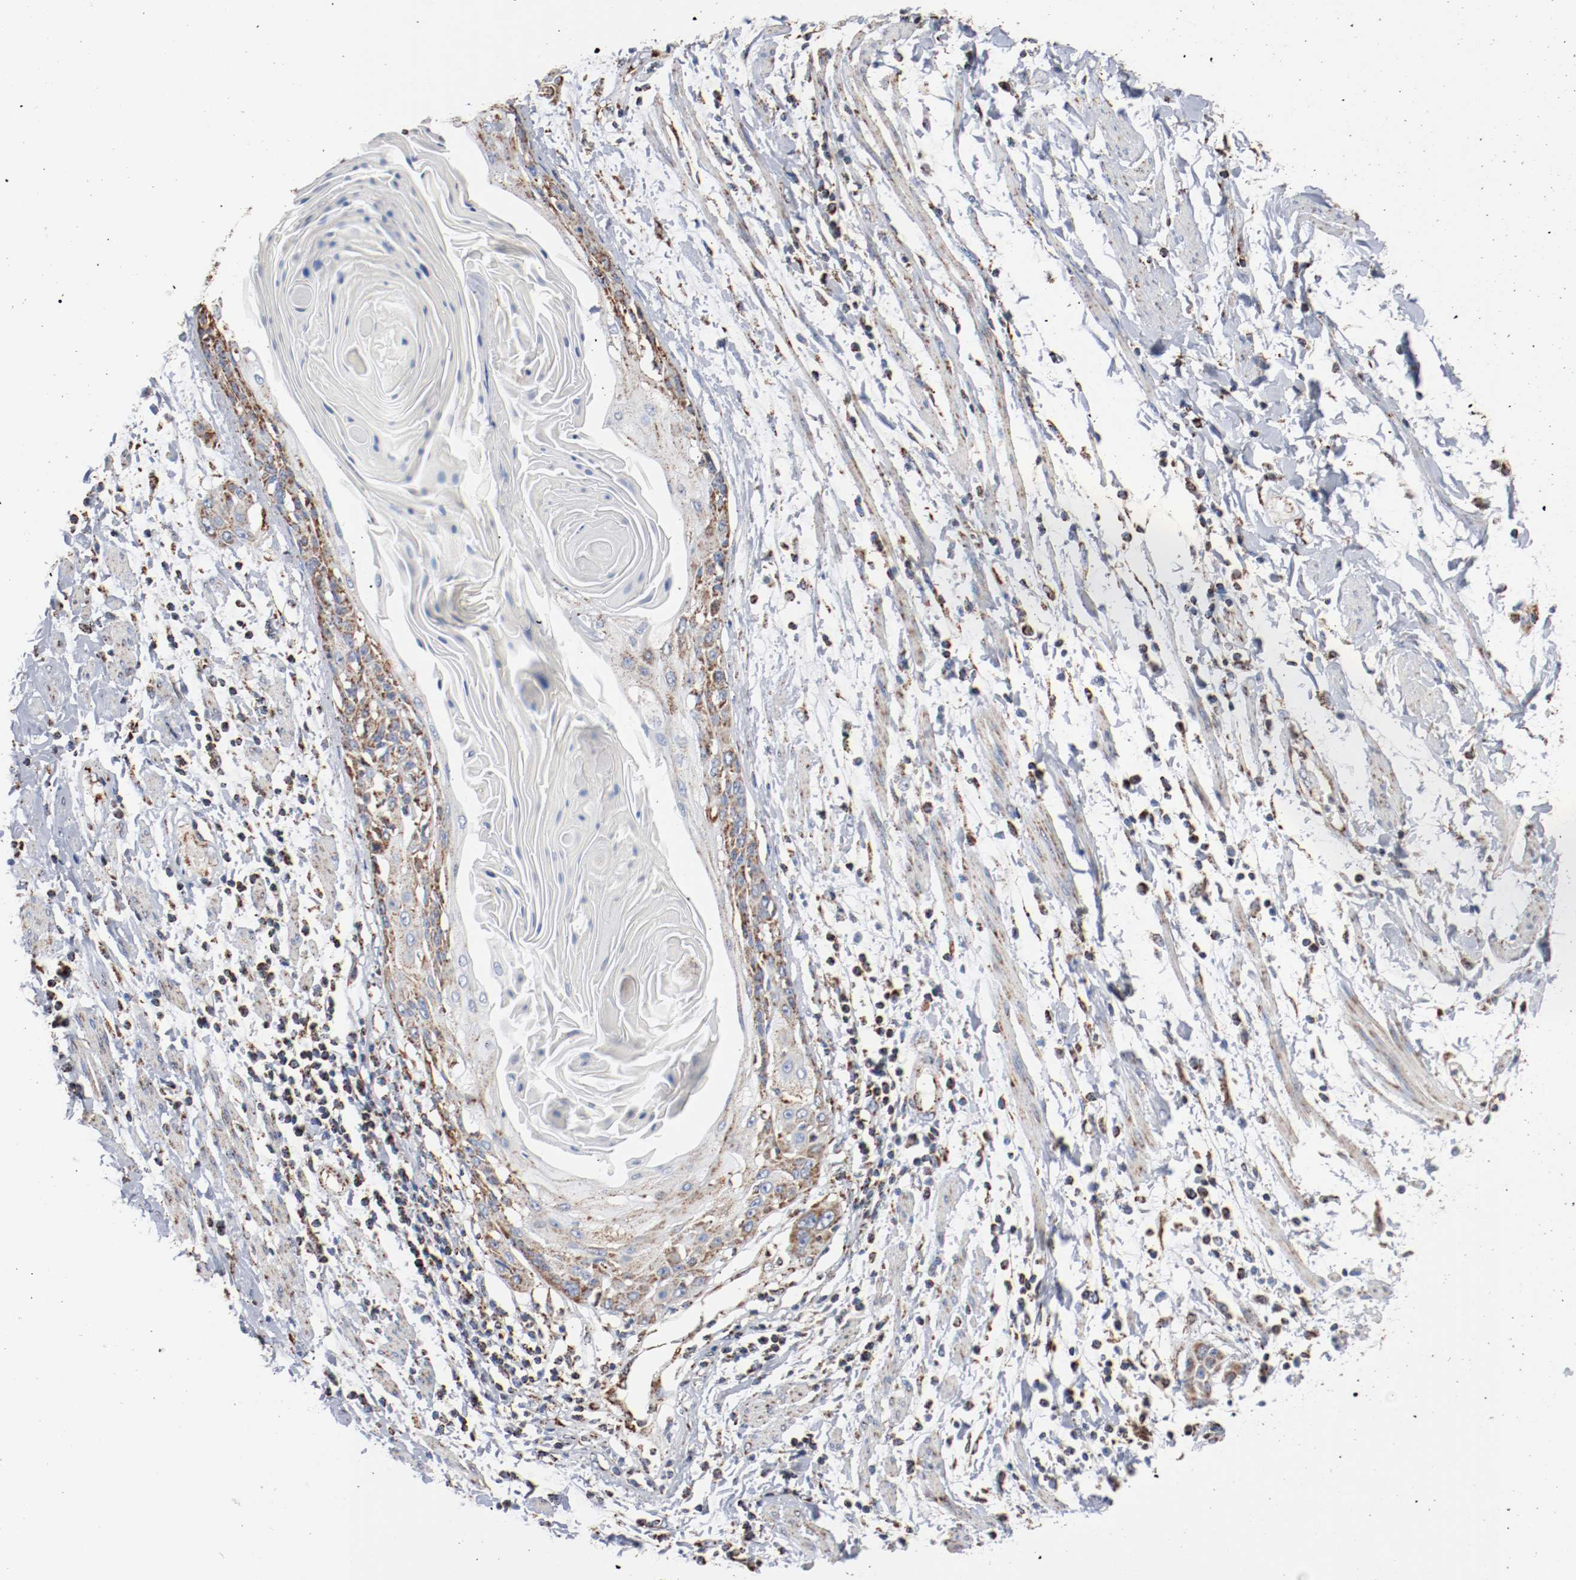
{"staining": {"intensity": "moderate", "quantity": ">75%", "location": "cytoplasmic/membranous"}, "tissue": "cervical cancer", "cell_type": "Tumor cells", "image_type": "cancer", "snomed": [{"axis": "morphology", "description": "Squamous cell carcinoma, NOS"}, {"axis": "topography", "description": "Cervix"}], "caption": "Human squamous cell carcinoma (cervical) stained with a protein marker reveals moderate staining in tumor cells.", "gene": "NDUFS4", "patient": {"sex": "female", "age": 57}}